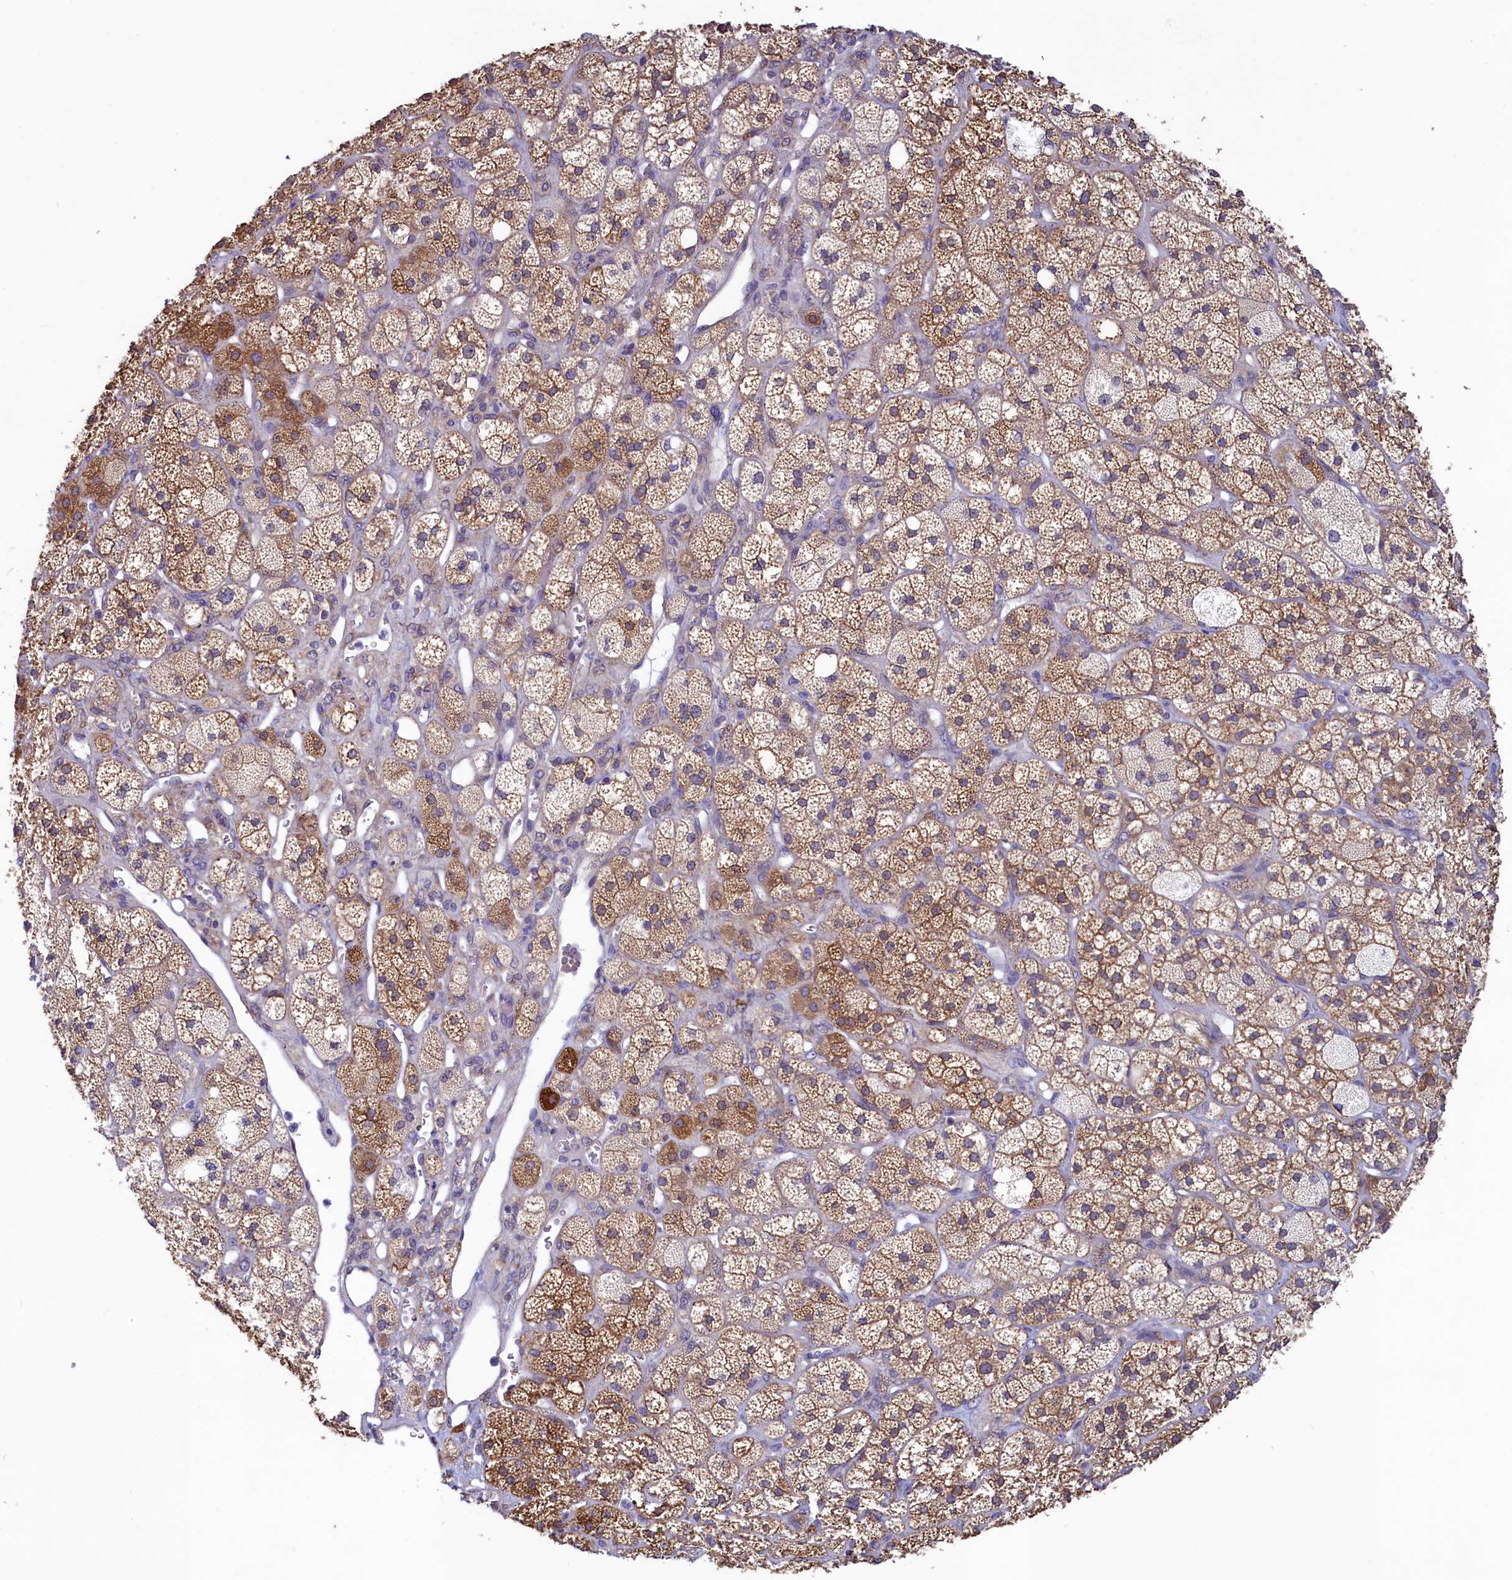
{"staining": {"intensity": "moderate", "quantity": ">75%", "location": "cytoplasmic/membranous"}, "tissue": "adrenal gland", "cell_type": "Glandular cells", "image_type": "normal", "snomed": [{"axis": "morphology", "description": "Normal tissue, NOS"}, {"axis": "topography", "description": "Adrenal gland"}], "caption": "About >75% of glandular cells in unremarkable human adrenal gland reveal moderate cytoplasmic/membranous protein positivity as visualized by brown immunohistochemical staining.", "gene": "SPATA2L", "patient": {"sex": "male", "age": 61}}